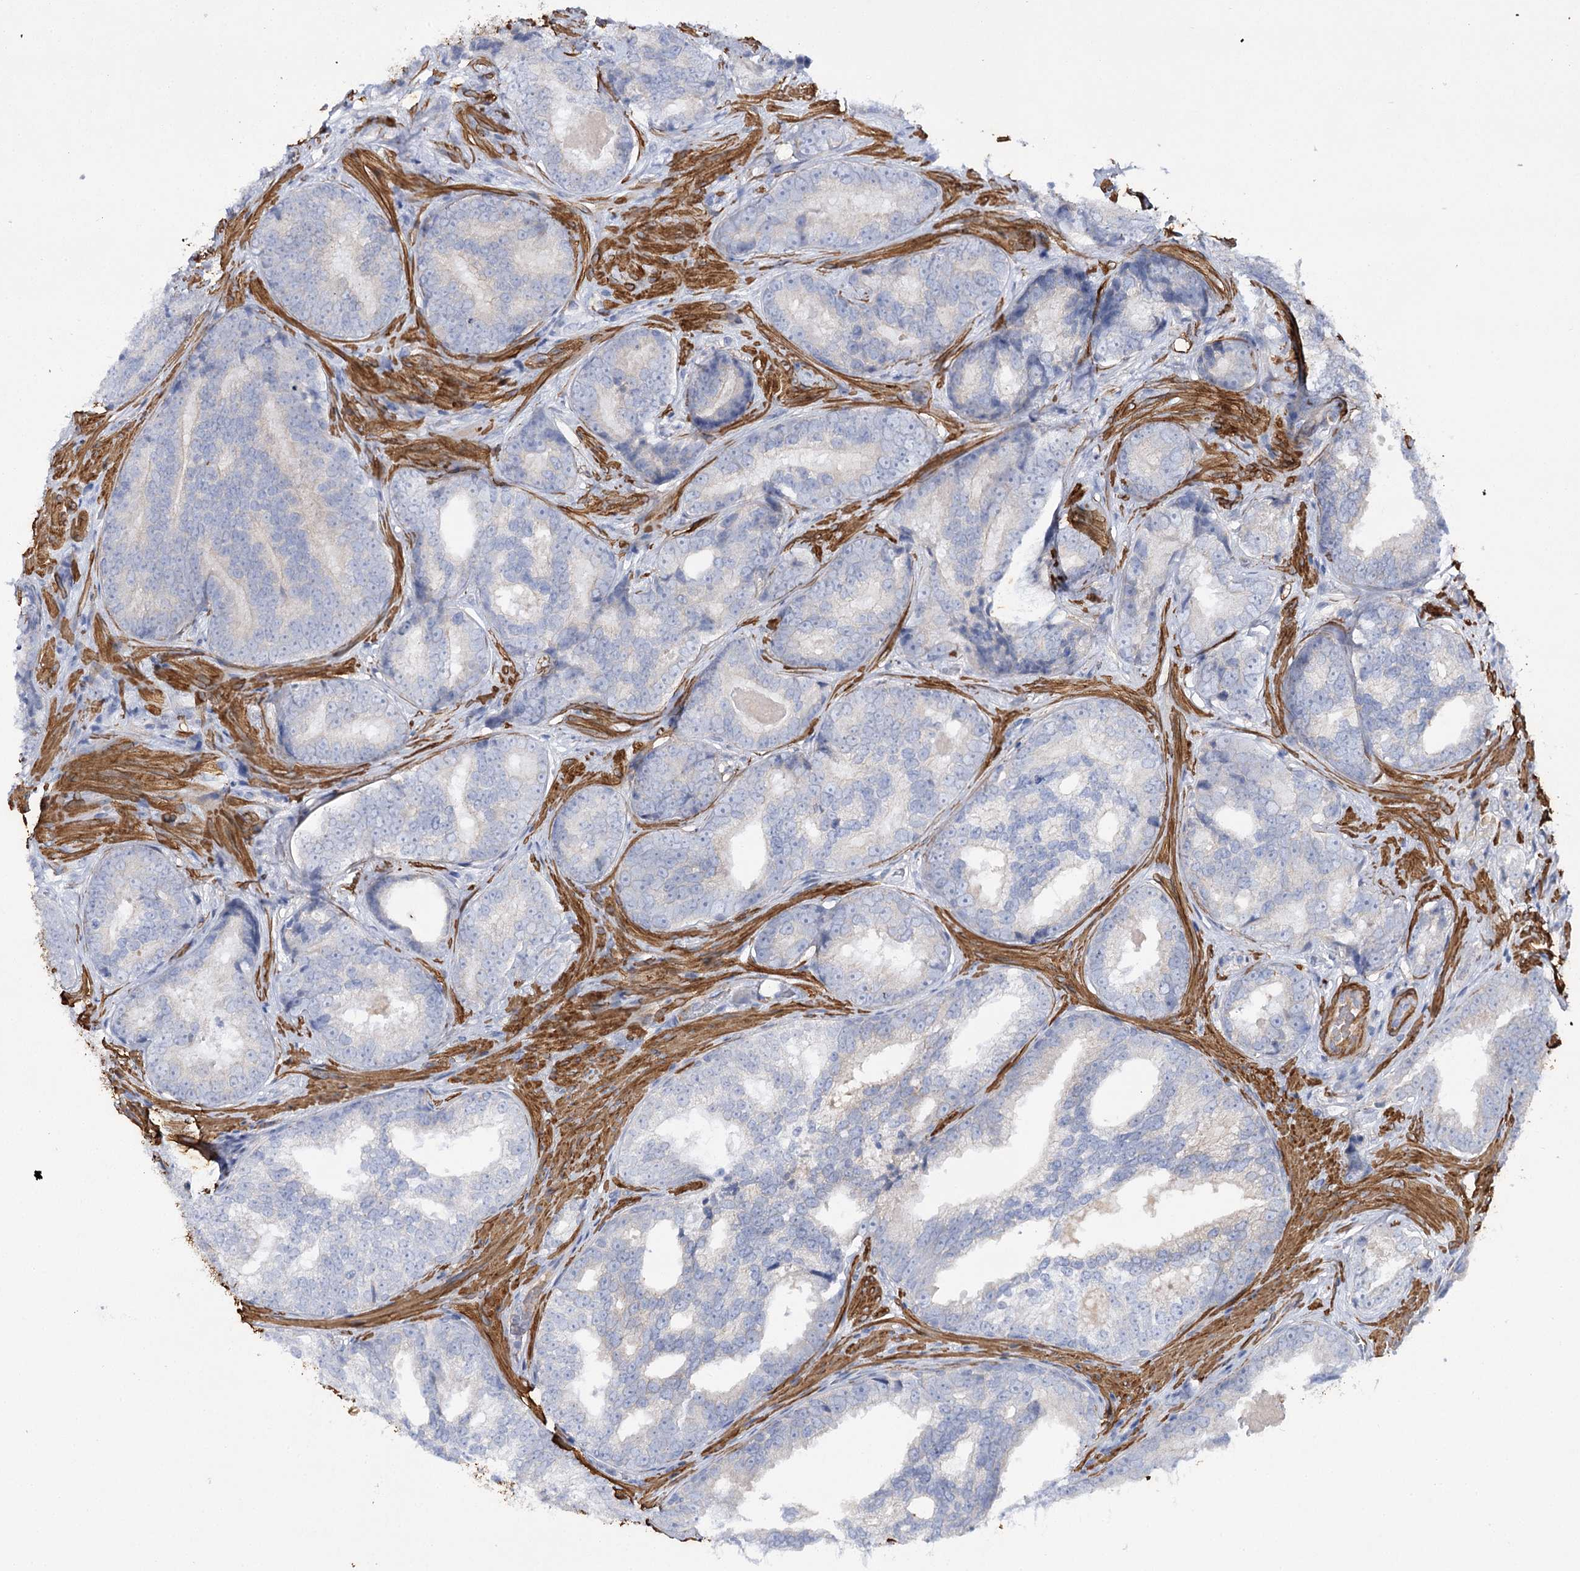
{"staining": {"intensity": "negative", "quantity": "none", "location": "none"}, "tissue": "prostate cancer", "cell_type": "Tumor cells", "image_type": "cancer", "snomed": [{"axis": "morphology", "description": "Adenocarcinoma, High grade"}, {"axis": "topography", "description": "Prostate"}], "caption": "Tumor cells are negative for brown protein staining in prostate cancer (adenocarcinoma (high-grade)). The staining was performed using DAB (3,3'-diaminobenzidine) to visualize the protein expression in brown, while the nuclei were stained in blue with hematoxylin (Magnification: 20x).", "gene": "RTN2", "patient": {"sex": "male", "age": 66}}